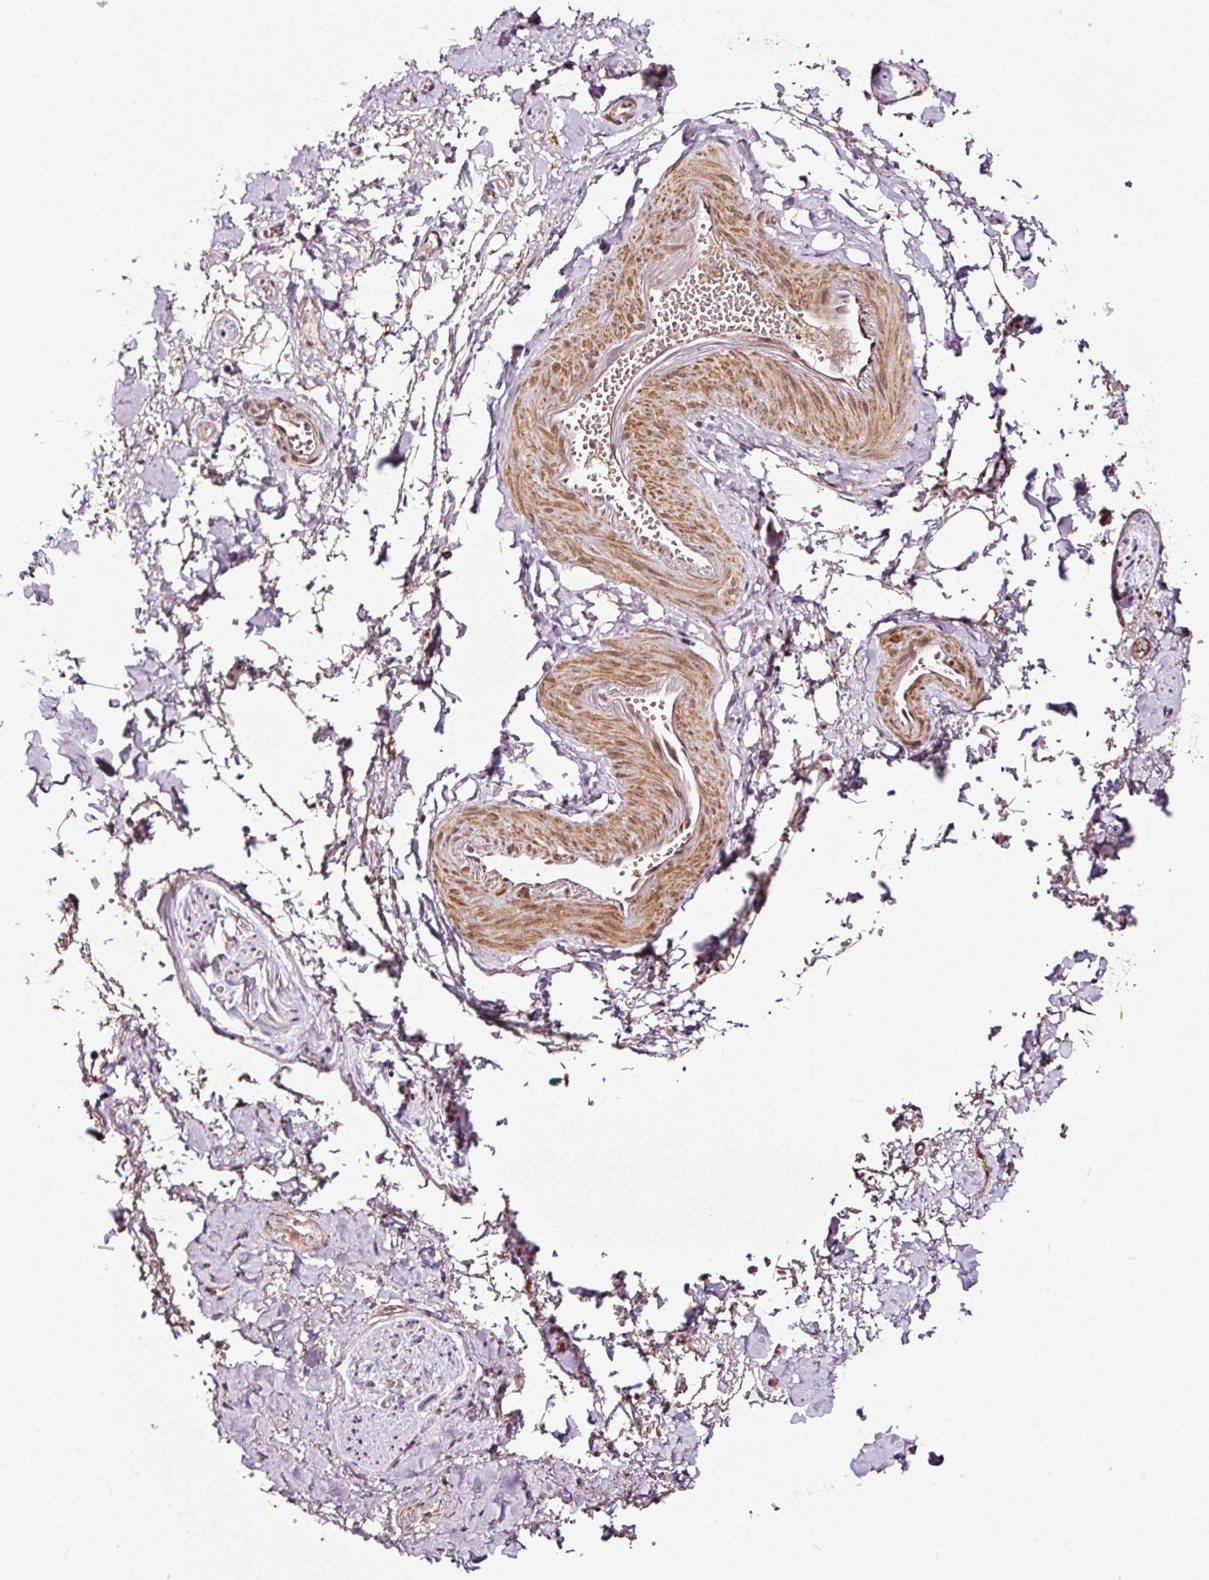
{"staining": {"intensity": "weak", "quantity": ">75%", "location": "nuclear"}, "tissue": "adipose tissue", "cell_type": "Adipocytes", "image_type": "normal", "snomed": [{"axis": "morphology", "description": "Normal tissue, NOS"}, {"axis": "topography", "description": "Vulva"}, {"axis": "topography", "description": "Vagina"}, {"axis": "topography", "description": "Peripheral nerve tissue"}], "caption": "Immunohistochemistry (DAB) staining of normal human adipose tissue demonstrates weak nuclear protein expression in about >75% of adipocytes.", "gene": "RFC4", "patient": {"sex": "female", "age": 66}}